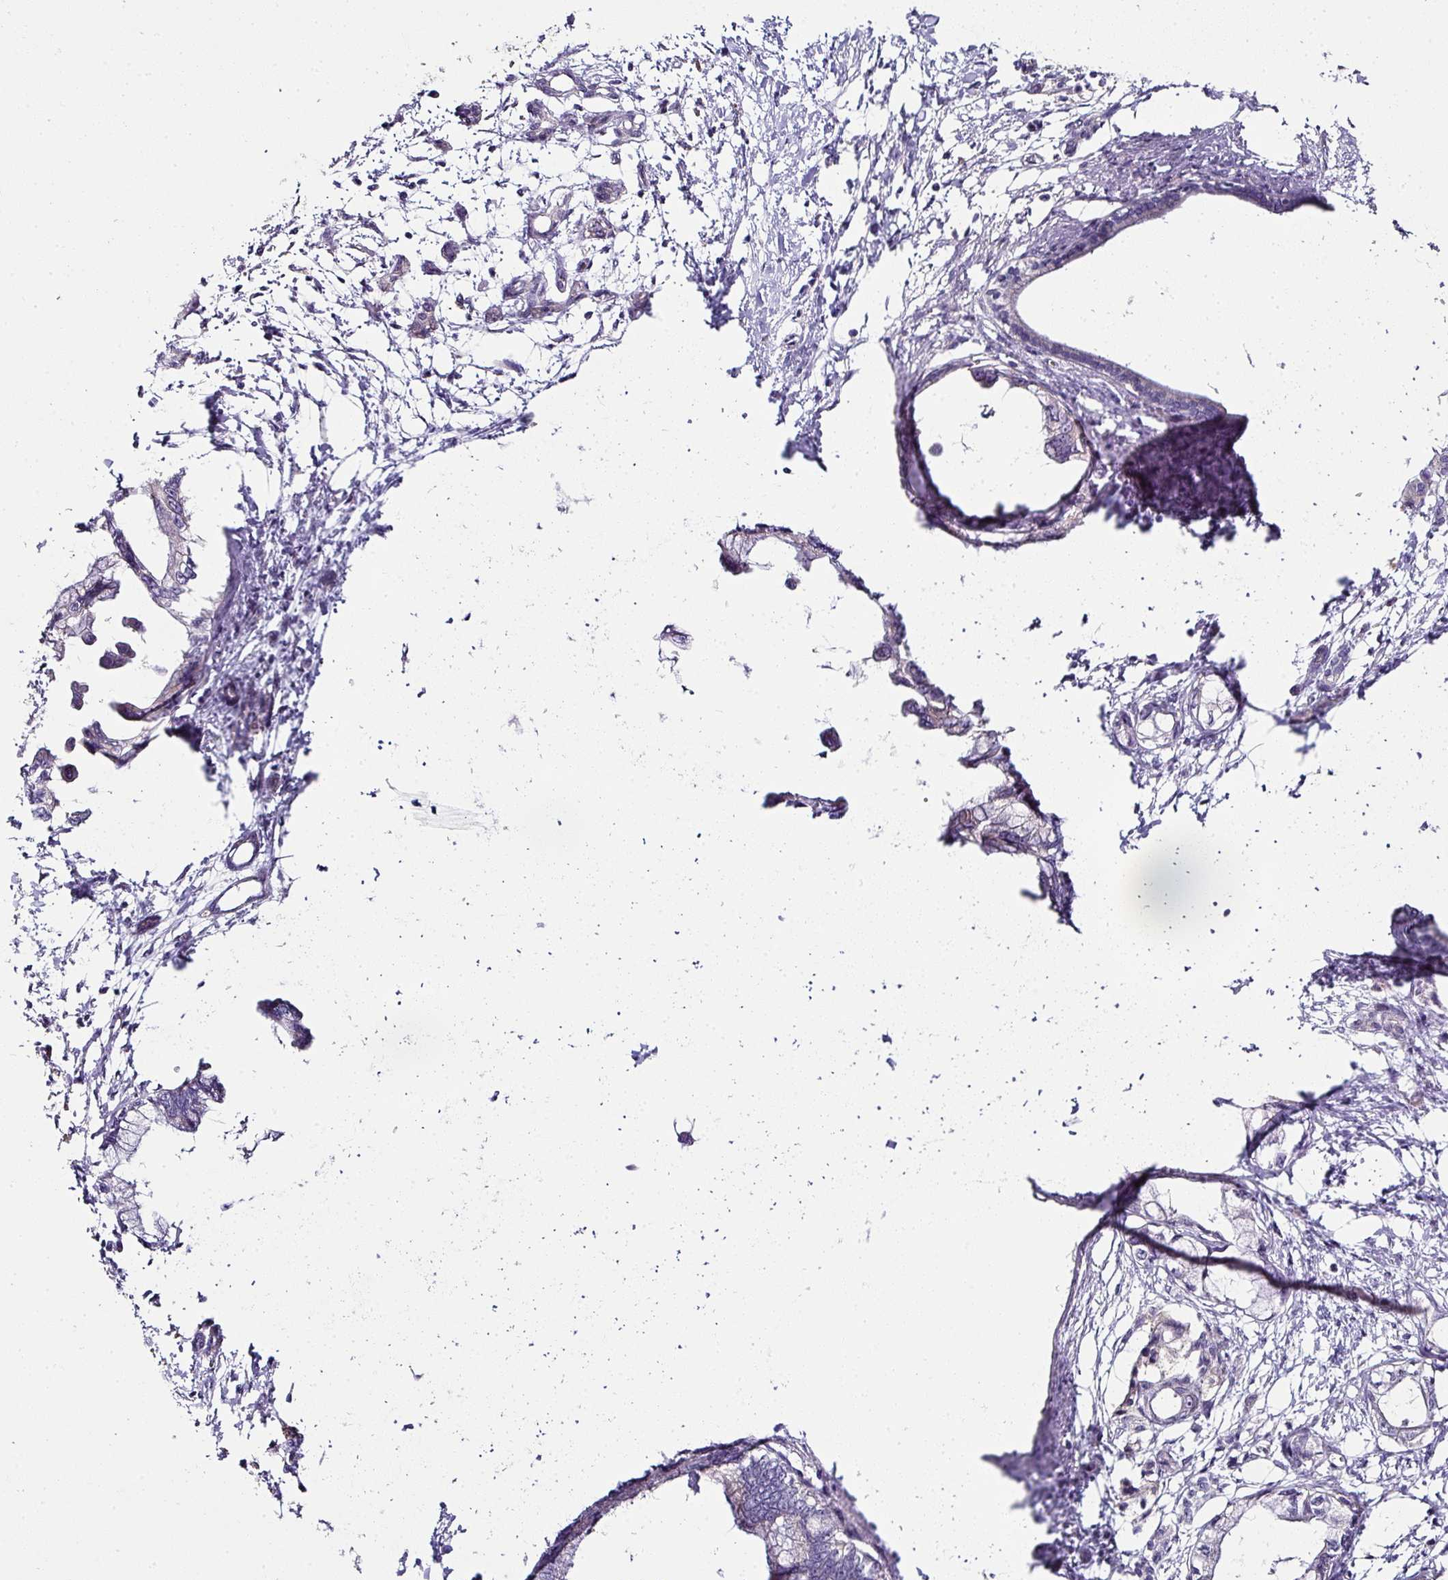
{"staining": {"intensity": "negative", "quantity": "none", "location": "none"}, "tissue": "pancreatic cancer", "cell_type": "Tumor cells", "image_type": "cancer", "snomed": [{"axis": "morphology", "description": "Adenocarcinoma, NOS"}, {"axis": "topography", "description": "Pancreas"}], "caption": "IHC of pancreatic cancer reveals no staining in tumor cells.", "gene": "SKIC2", "patient": {"sex": "male", "age": 61}}